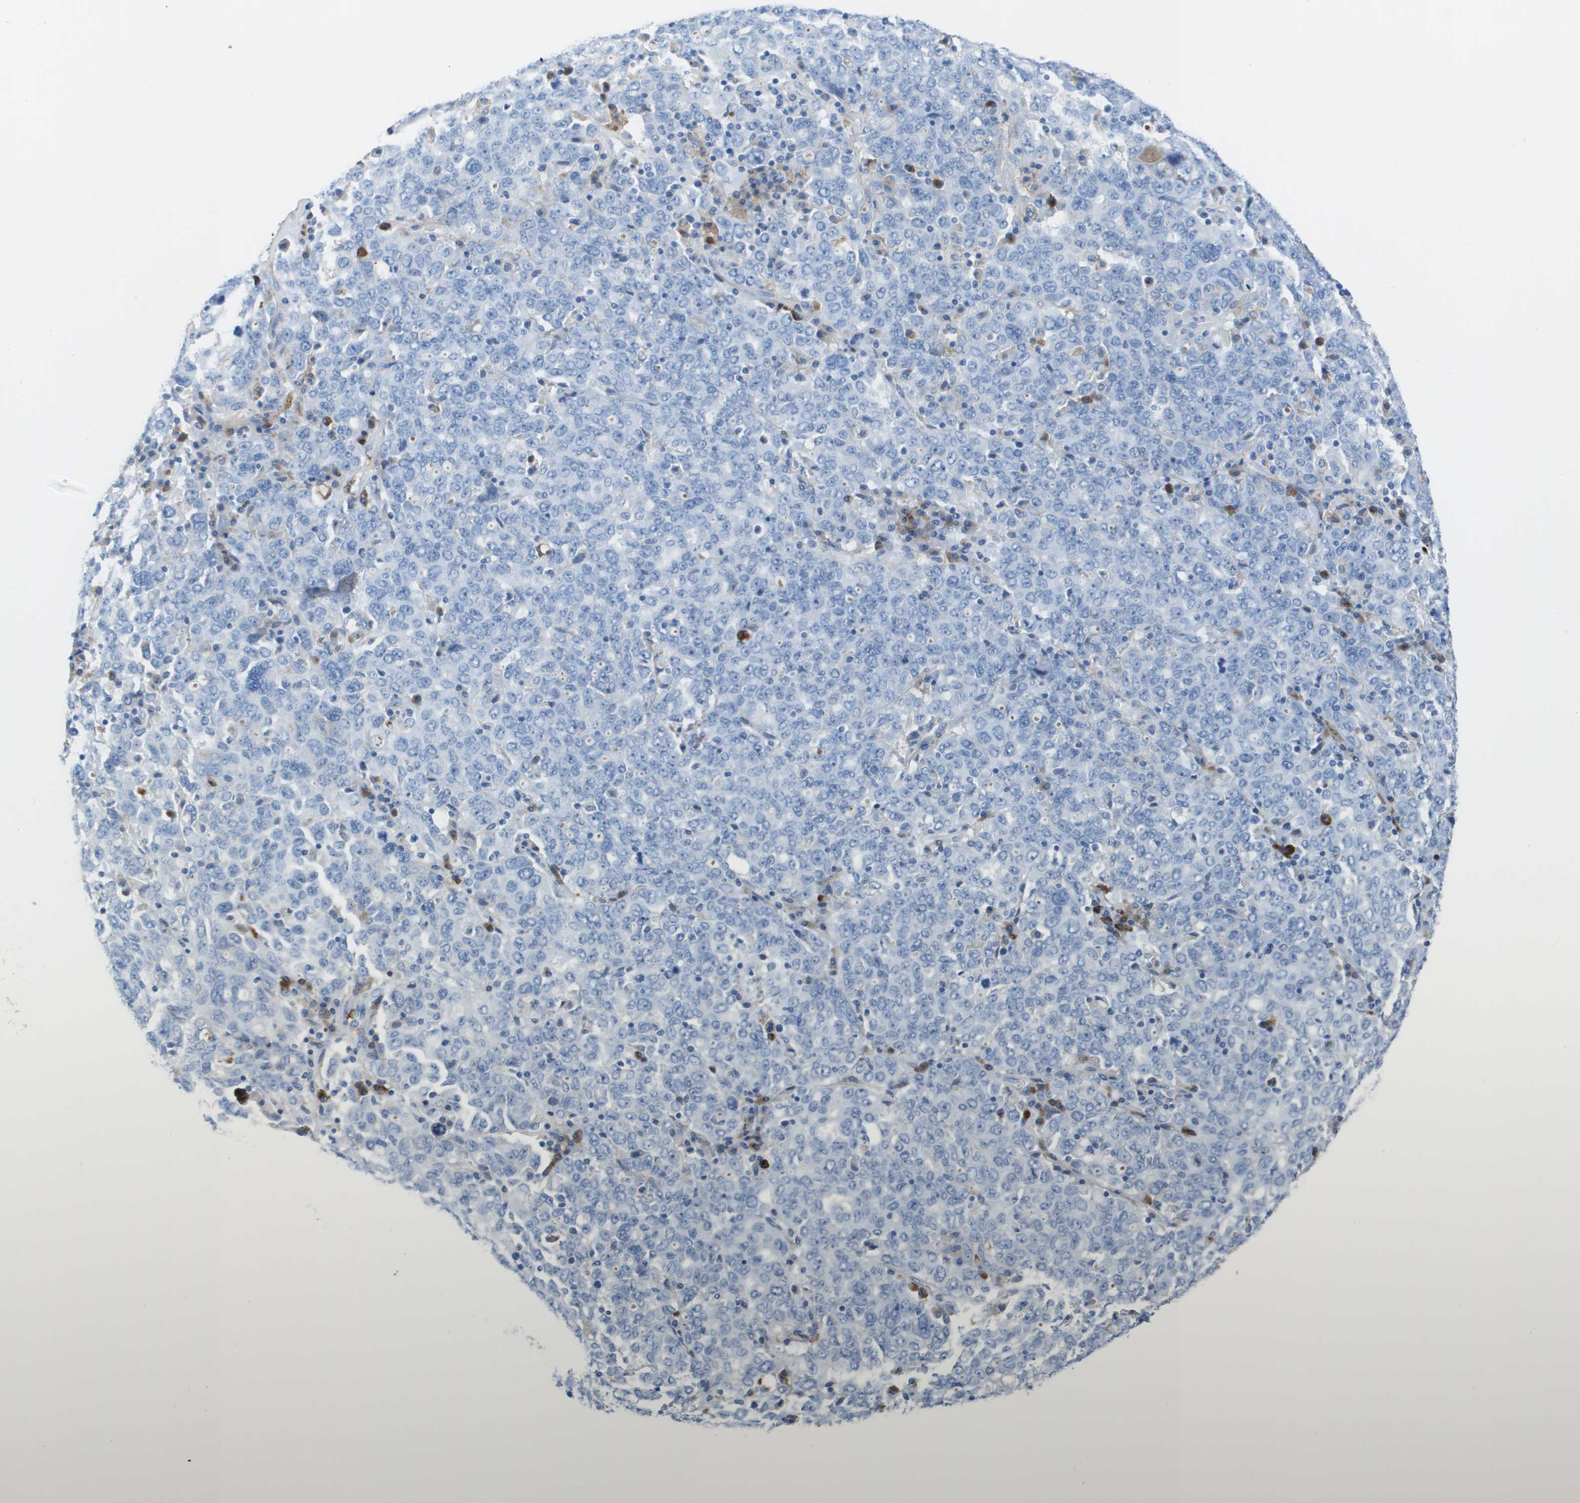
{"staining": {"intensity": "negative", "quantity": "none", "location": "none"}, "tissue": "ovarian cancer", "cell_type": "Tumor cells", "image_type": "cancer", "snomed": [{"axis": "morphology", "description": "Carcinoma, endometroid"}, {"axis": "topography", "description": "Ovary"}], "caption": "An image of ovarian cancer stained for a protein shows no brown staining in tumor cells.", "gene": "GPR18", "patient": {"sex": "female", "age": 62}}